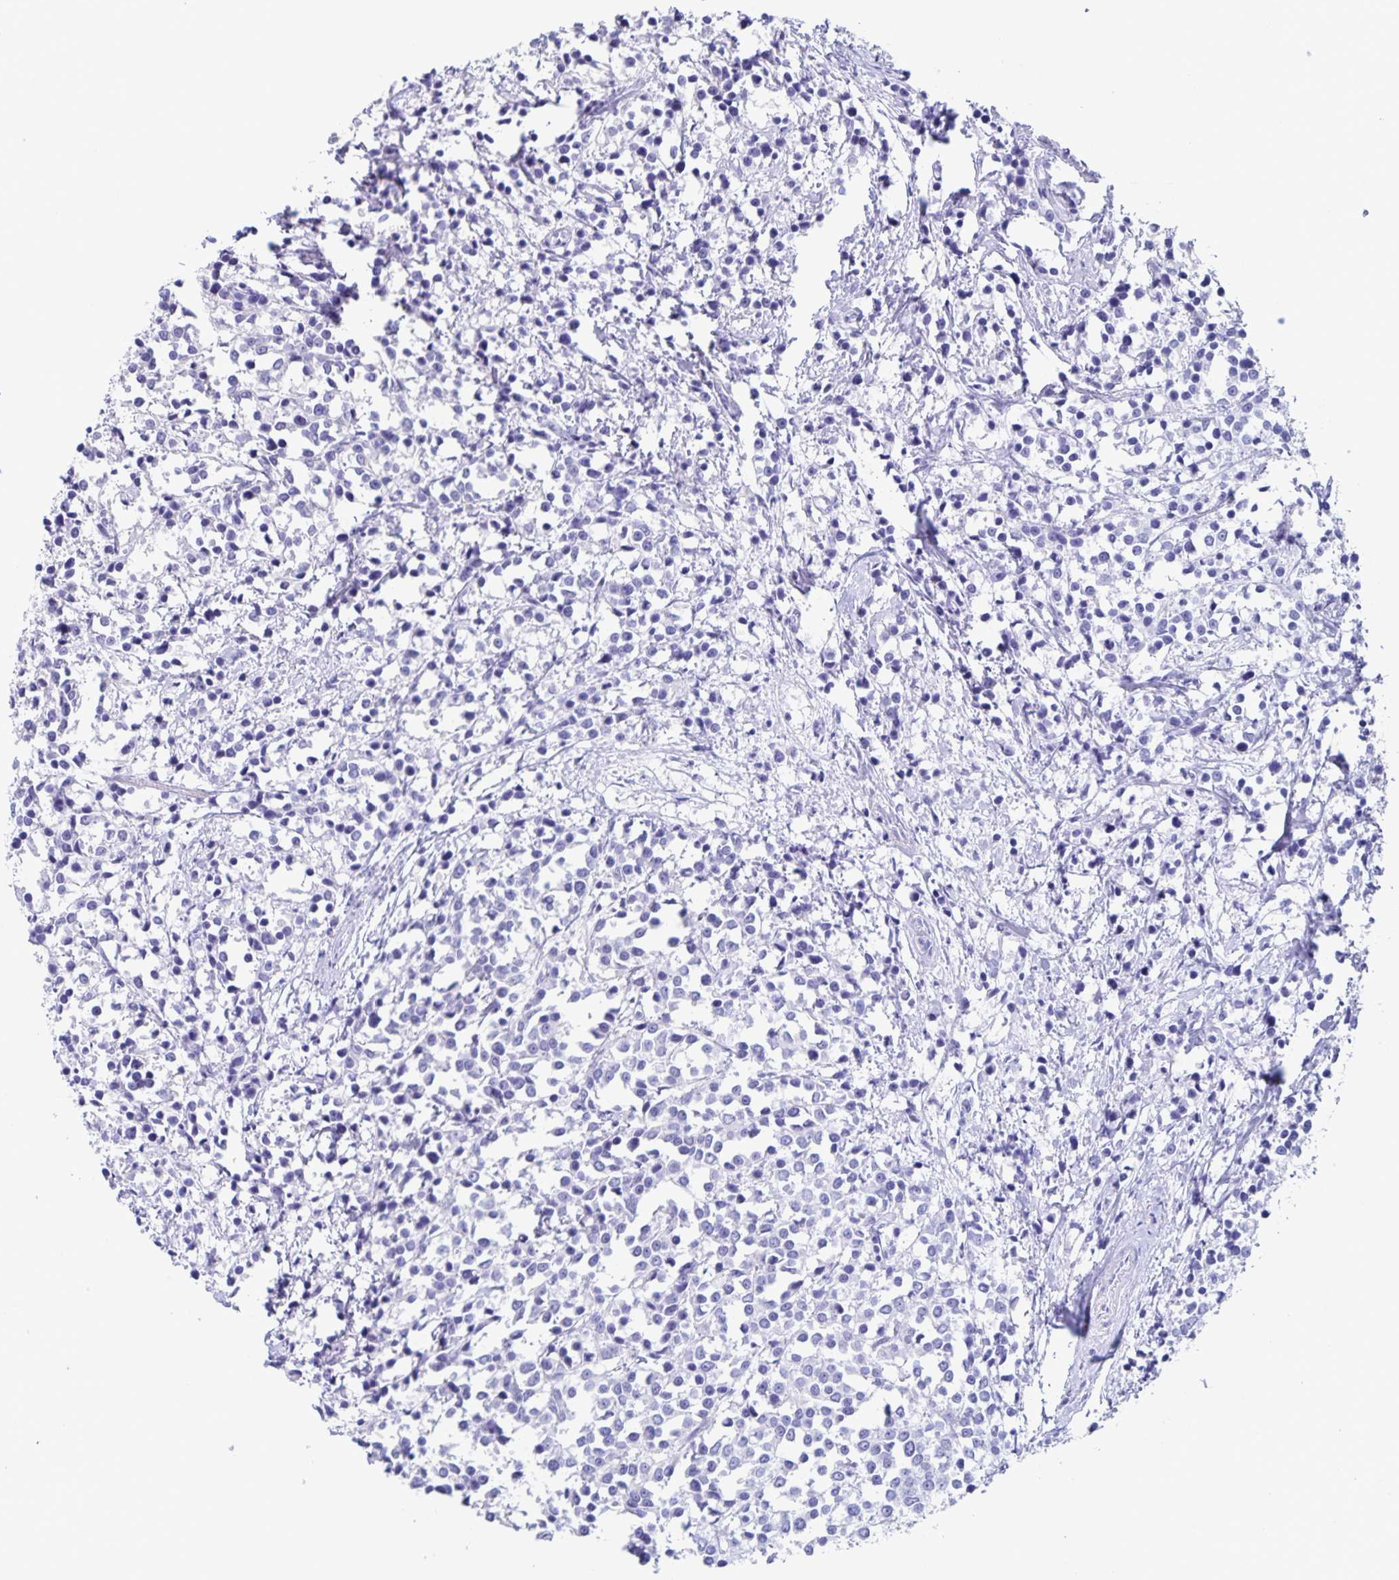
{"staining": {"intensity": "negative", "quantity": "none", "location": "none"}, "tissue": "breast cancer", "cell_type": "Tumor cells", "image_type": "cancer", "snomed": [{"axis": "morphology", "description": "Duct carcinoma"}, {"axis": "topography", "description": "Breast"}], "caption": "Breast intraductal carcinoma was stained to show a protein in brown. There is no significant staining in tumor cells.", "gene": "RPL36A", "patient": {"sex": "female", "age": 80}}